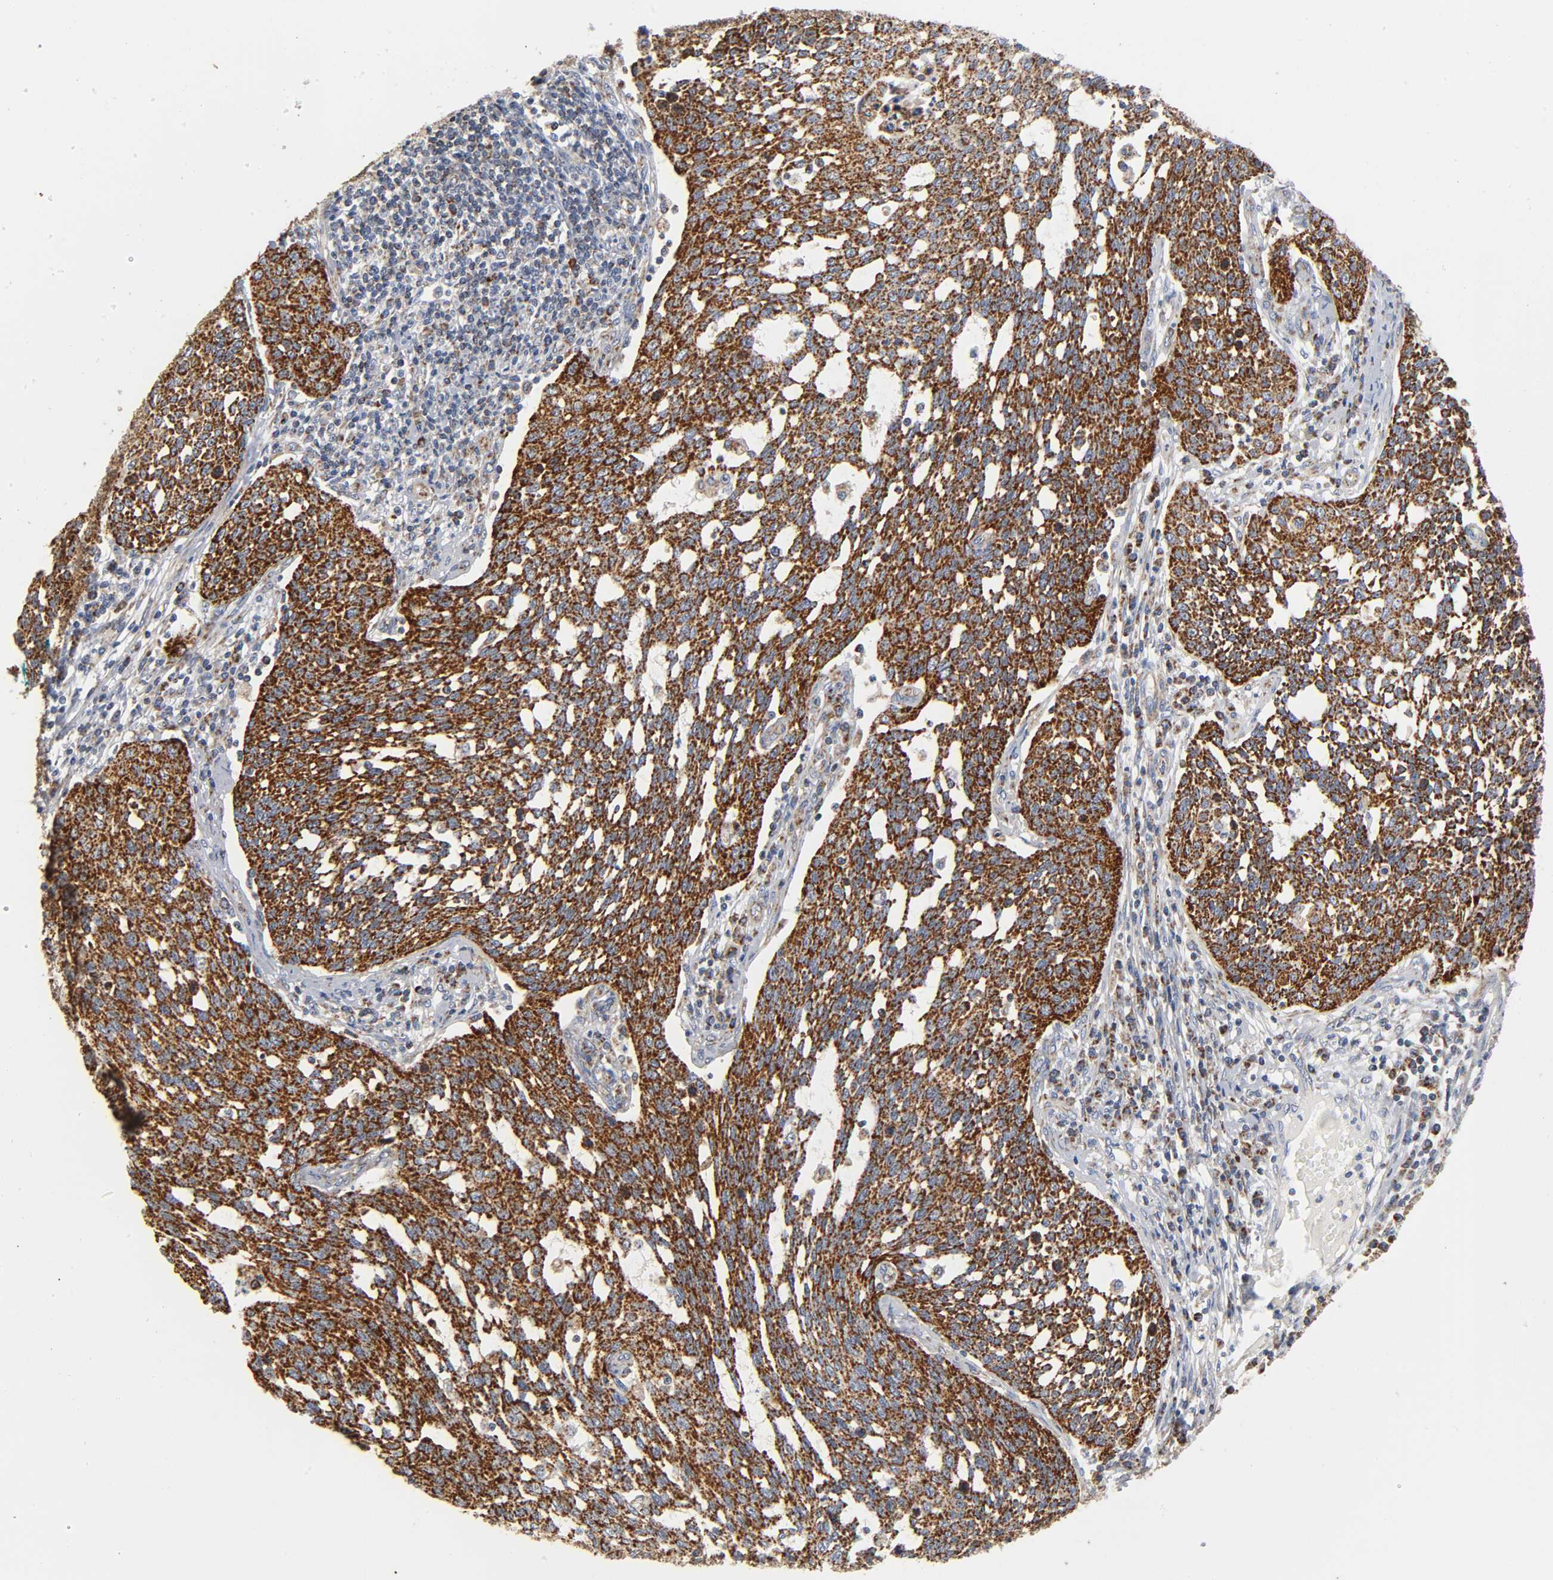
{"staining": {"intensity": "strong", "quantity": ">75%", "location": "cytoplasmic/membranous"}, "tissue": "cervical cancer", "cell_type": "Tumor cells", "image_type": "cancer", "snomed": [{"axis": "morphology", "description": "Squamous cell carcinoma, NOS"}, {"axis": "topography", "description": "Cervix"}], "caption": "Cervical squamous cell carcinoma stained with a brown dye shows strong cytoplasmic/membranous positive expression in approximately >75% of tumor cells.", "gene": "BAK1", "patient": {"sex": "female", "age": 34}}